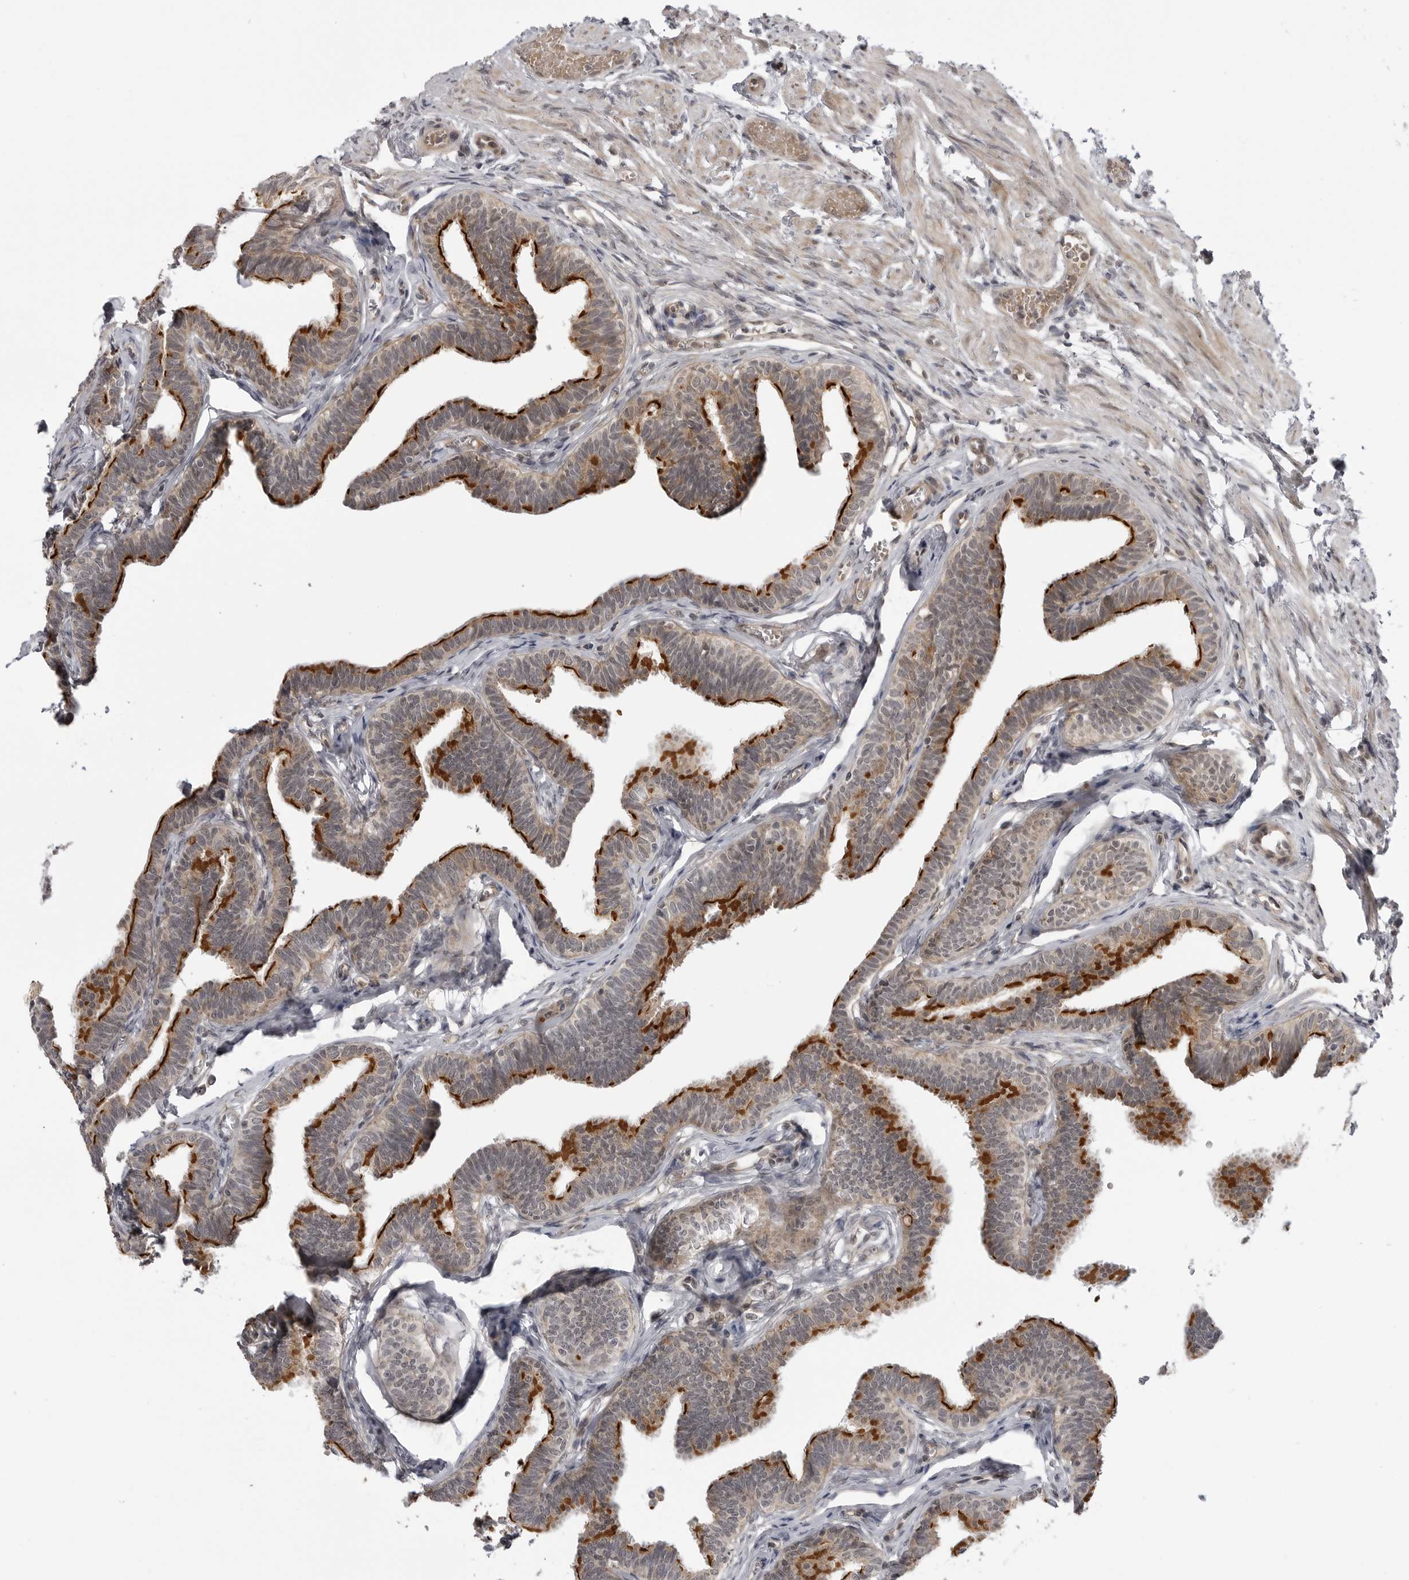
{"staining": {"intensity": "strong", "quantity": ">75%", "location": "cytoplasmic/membranous,nuclear"}, "tissue": "fallopian tube", "cell_type": "Glandular cells", "image_type": "normal", "snomed": [{"axis": "morphology", "description": "Normal tissue, NOS"}, {"axis": "topography", "description": "Fallopian tube"}, {"axis": "topography", "description": "Ovary"}], "caption": "Brown immunohistochemical staining in benign human fallopian tube exhibits strong cytoplasmic/membranous,nuclear expression in about >75% of glandular cells.", "gene": "LRRC45", "patient": {"sex": "female", "age": 23}}